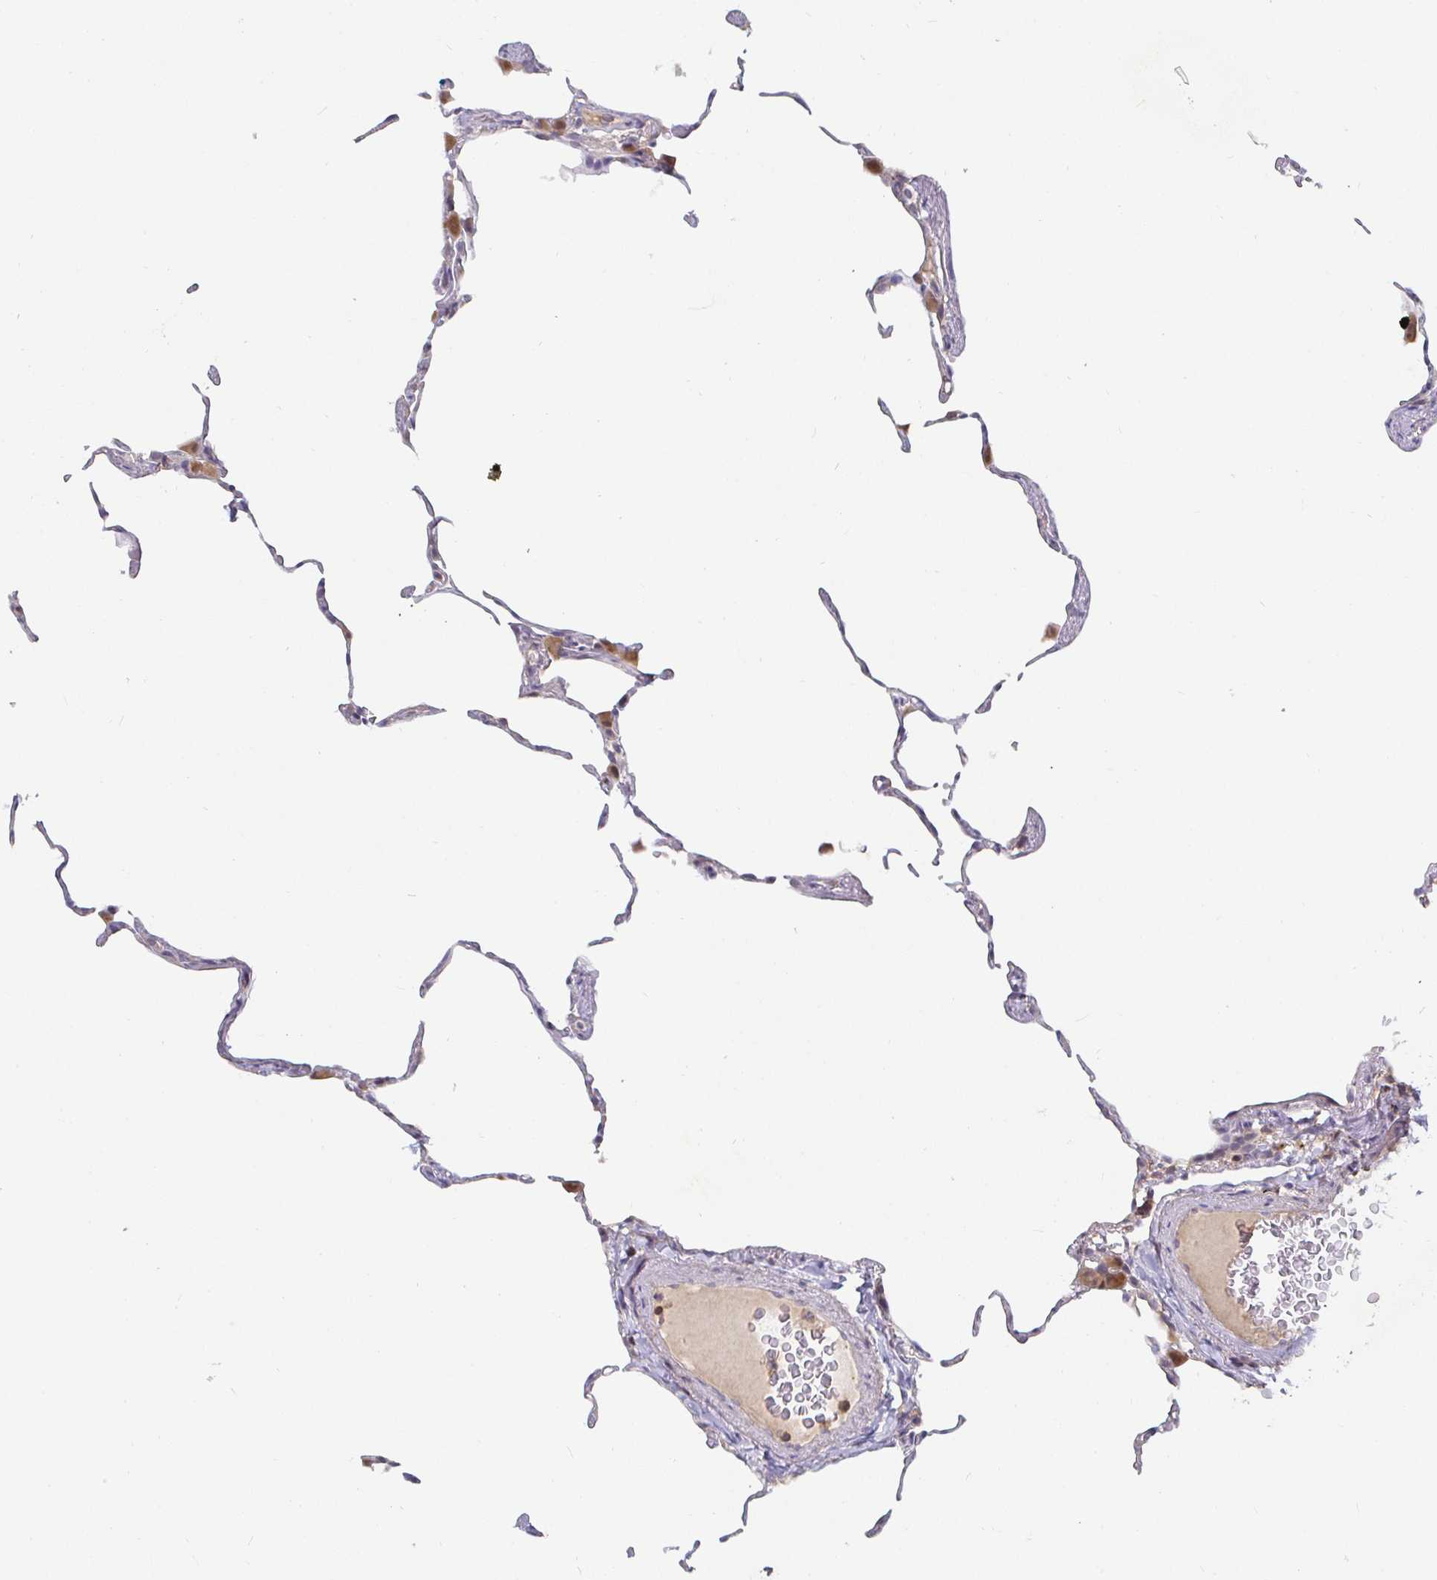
{"staining": {"intensity": "moderate", "quantity": "<25%", "location": "cytoplasmic/membranous"}, "tissue": "lung", "cell_type": "Alveolar cells", "image_type": "normal", "snomed": [{"axis": "morphology", "description": "Normal tissue, NOS"}, {"axis": "topography", "description": "Lung"}], "caption": "DAB immunohistochemical staining of unremarkable human lung exhibits moderate cytoplasmic/membranous protein expression in about <25% of alveolar cells.", "gene": "CDH18", "patient": {"sex": "female", "age": 57}}